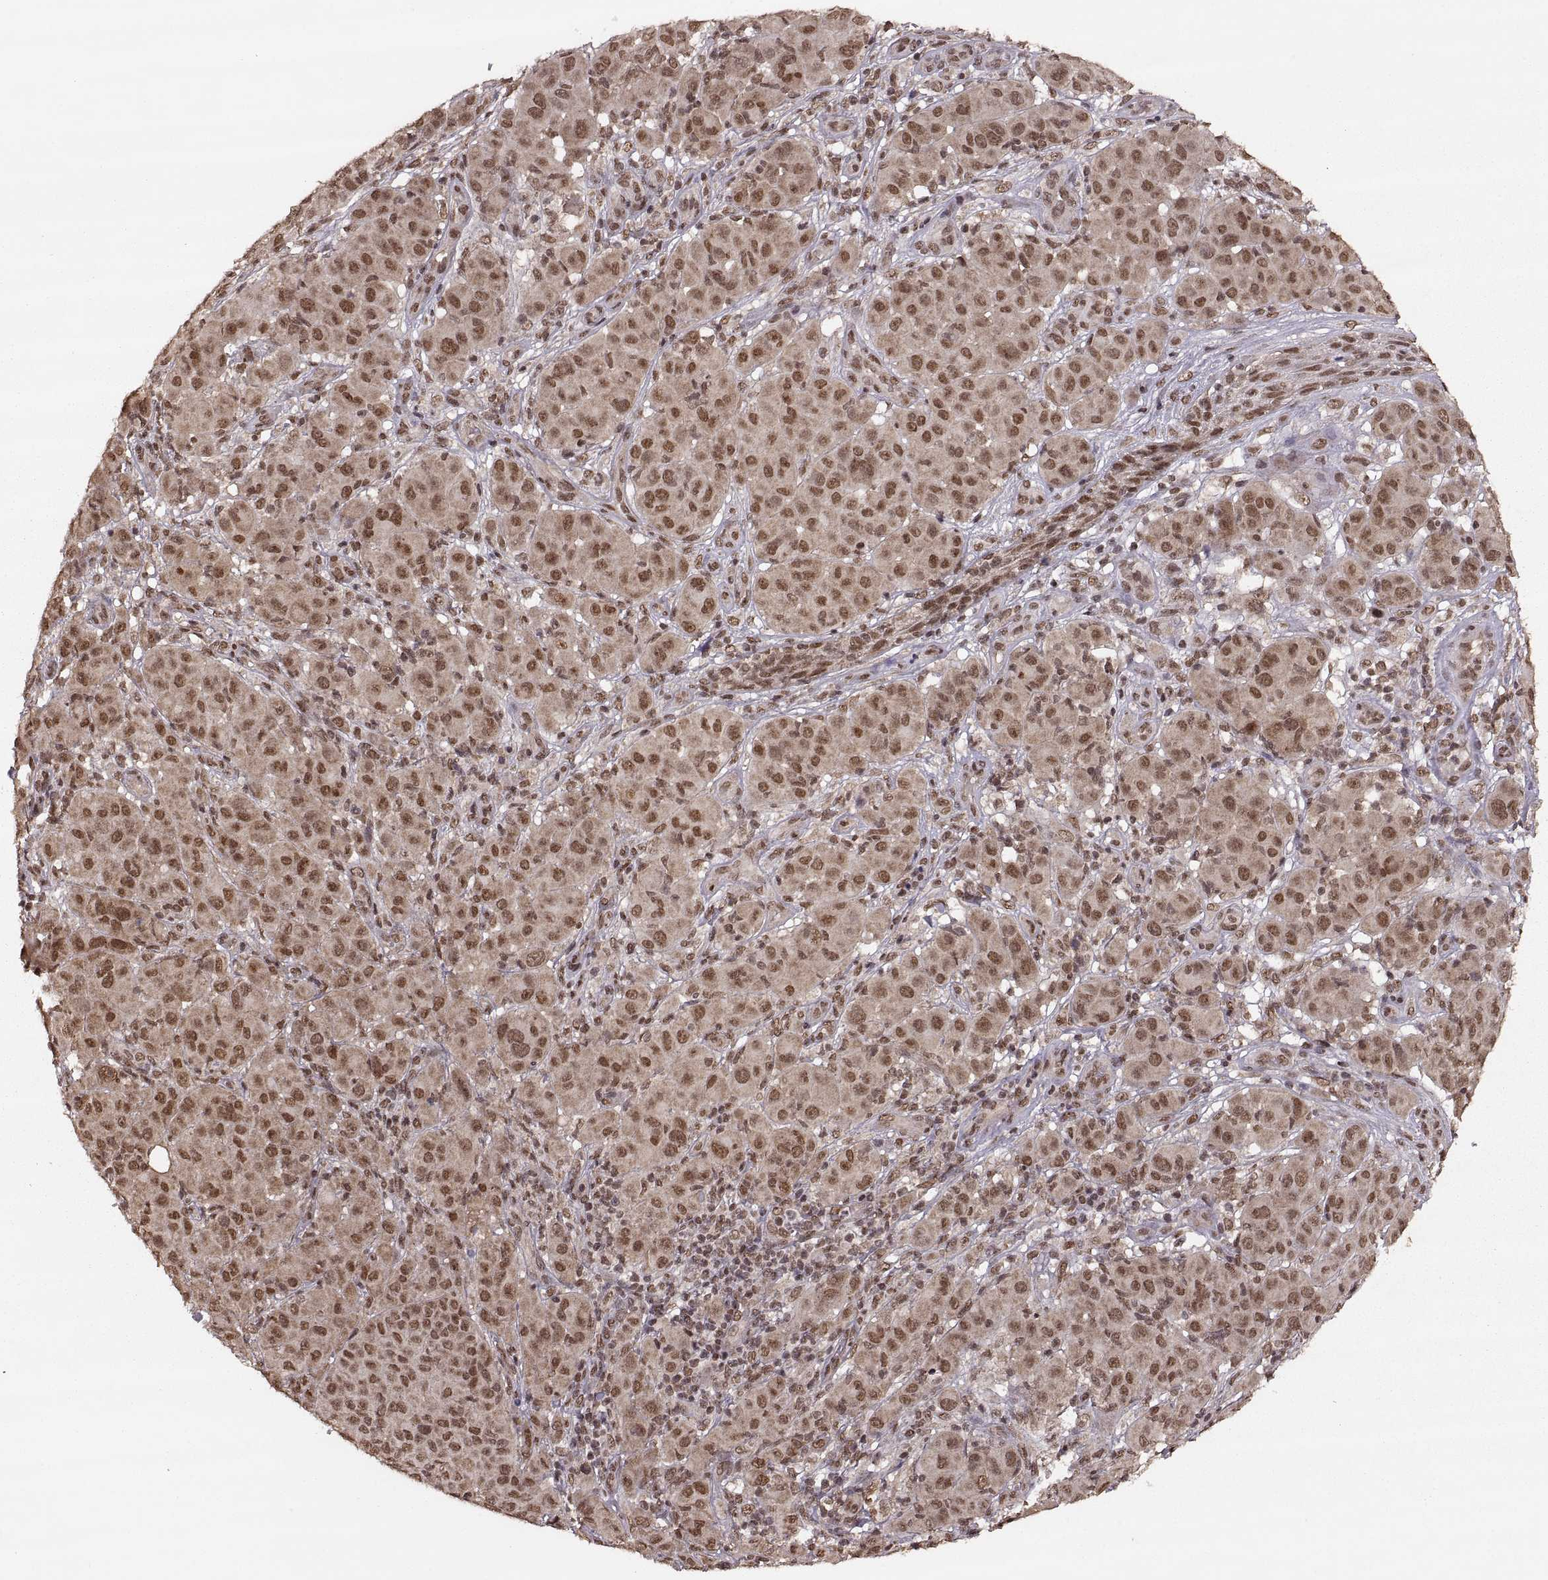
{"staining": {"intensity": "moderate", "quantity": ">75%", "location": "cytoplasmic/membranous,nuclear"}, "tissue": "melanoma", "cell_type": "Tumor cells", "image_type": "cancer", "snomed": [{"axis": "morphology", "description": "Malignant melanoma, NOS"}, {"axis": "topography", "description": "Skin"}], "caption": "The photomicrograph reveals staining of malignant melanoma, revealing moderate cytoplasmic/membranous and nuclear protein expression (brown color) within tumor cells.", "gene": "RFT1", "patient": {"sex": "female", "age": 87}}